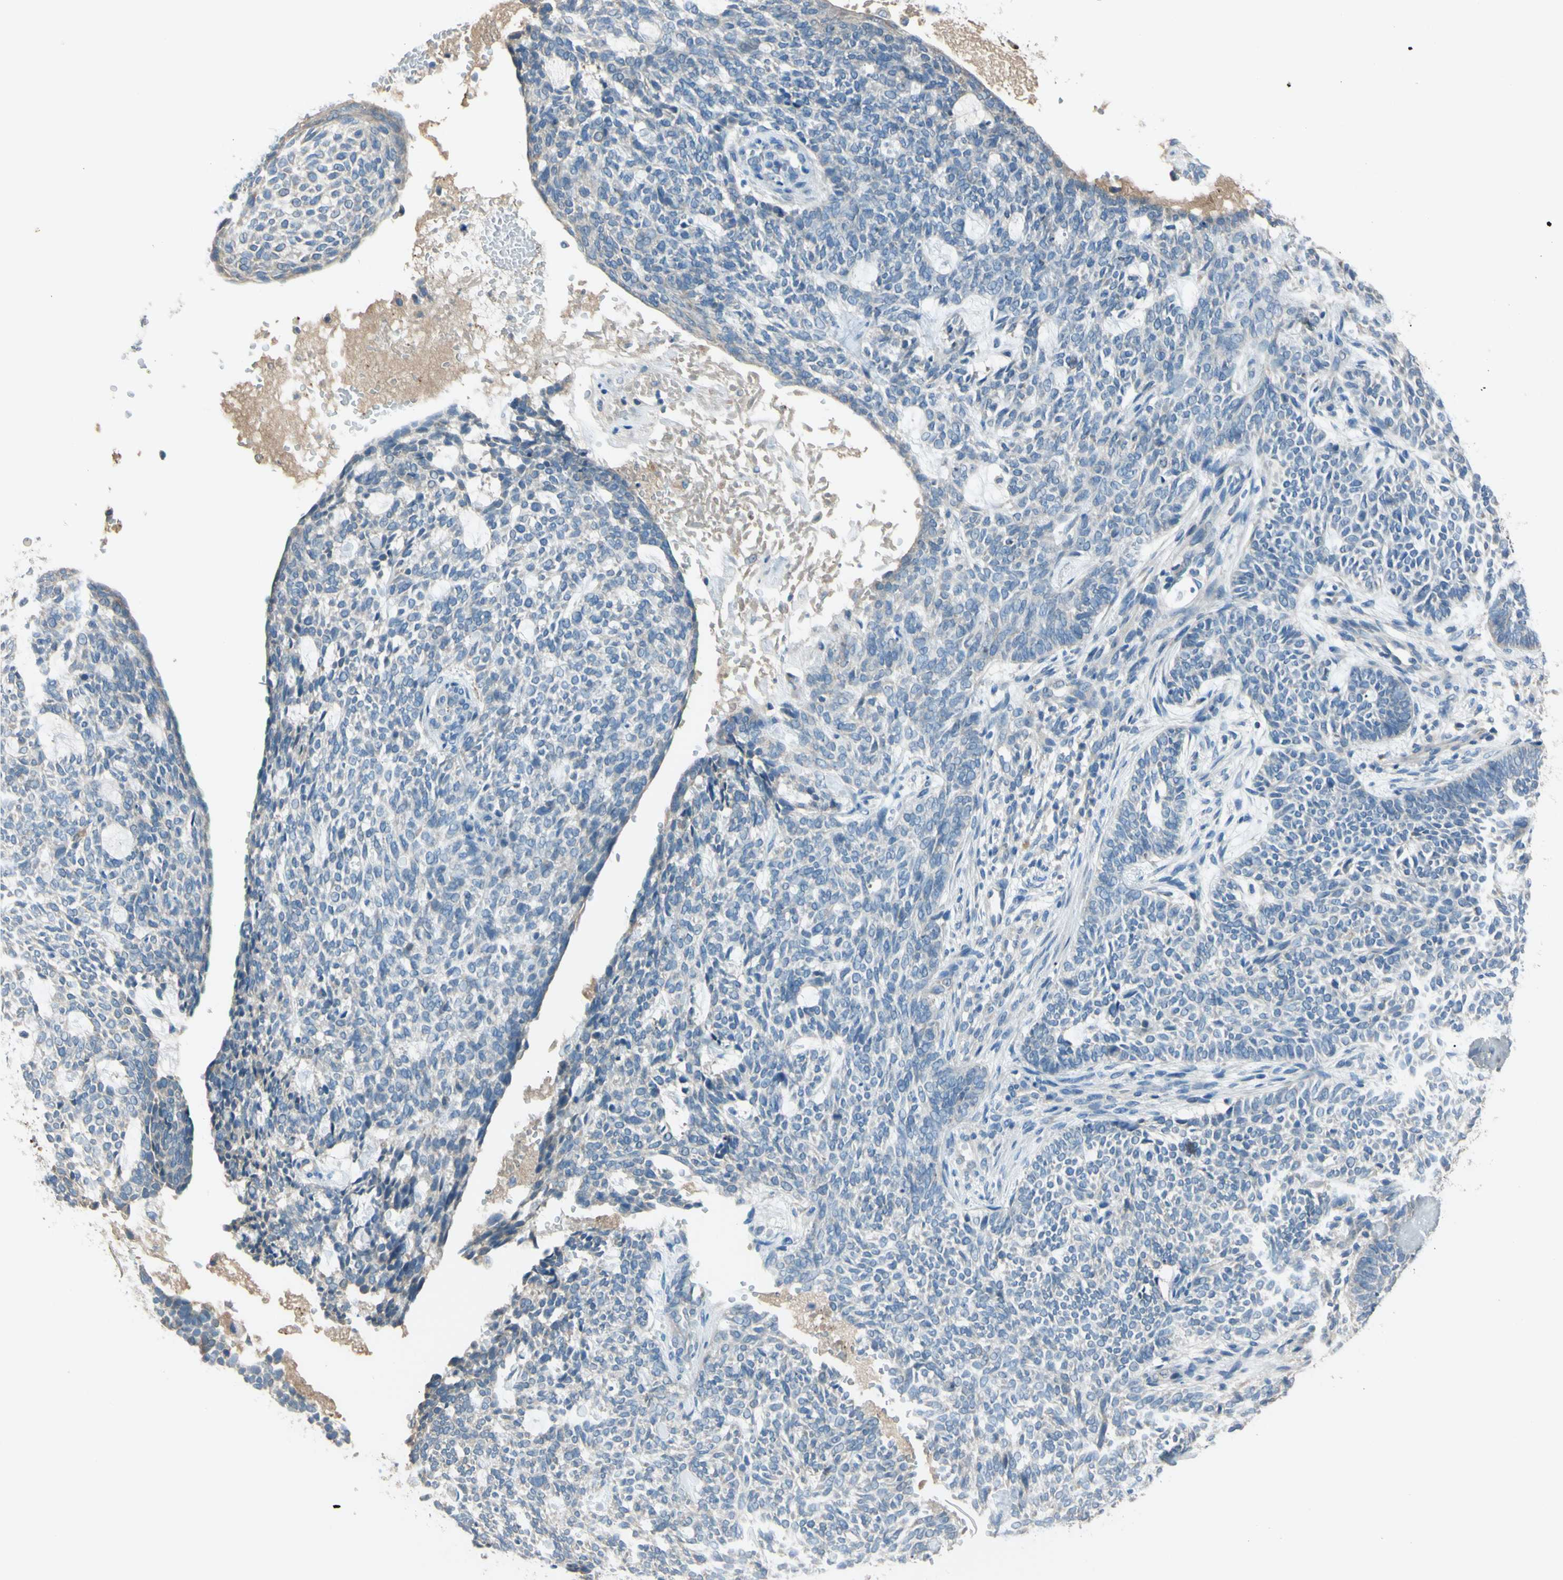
{"staining": {"intensity": "negative", "quantity": "none", "location": "none"}, "tissue": "skin cancer", "cell_type": "Tumor cells", "image_type": "cancer", "snomed": [{"axis": "morphology", "description": "Basal cell carcinoma"}, {"axis": "topography", "description": "Skin"}], "caption": "Tumor cells show no significant expression in skin cancer.", "gene": "ATRN", "patient": {"sex": "male", "age": 87}}